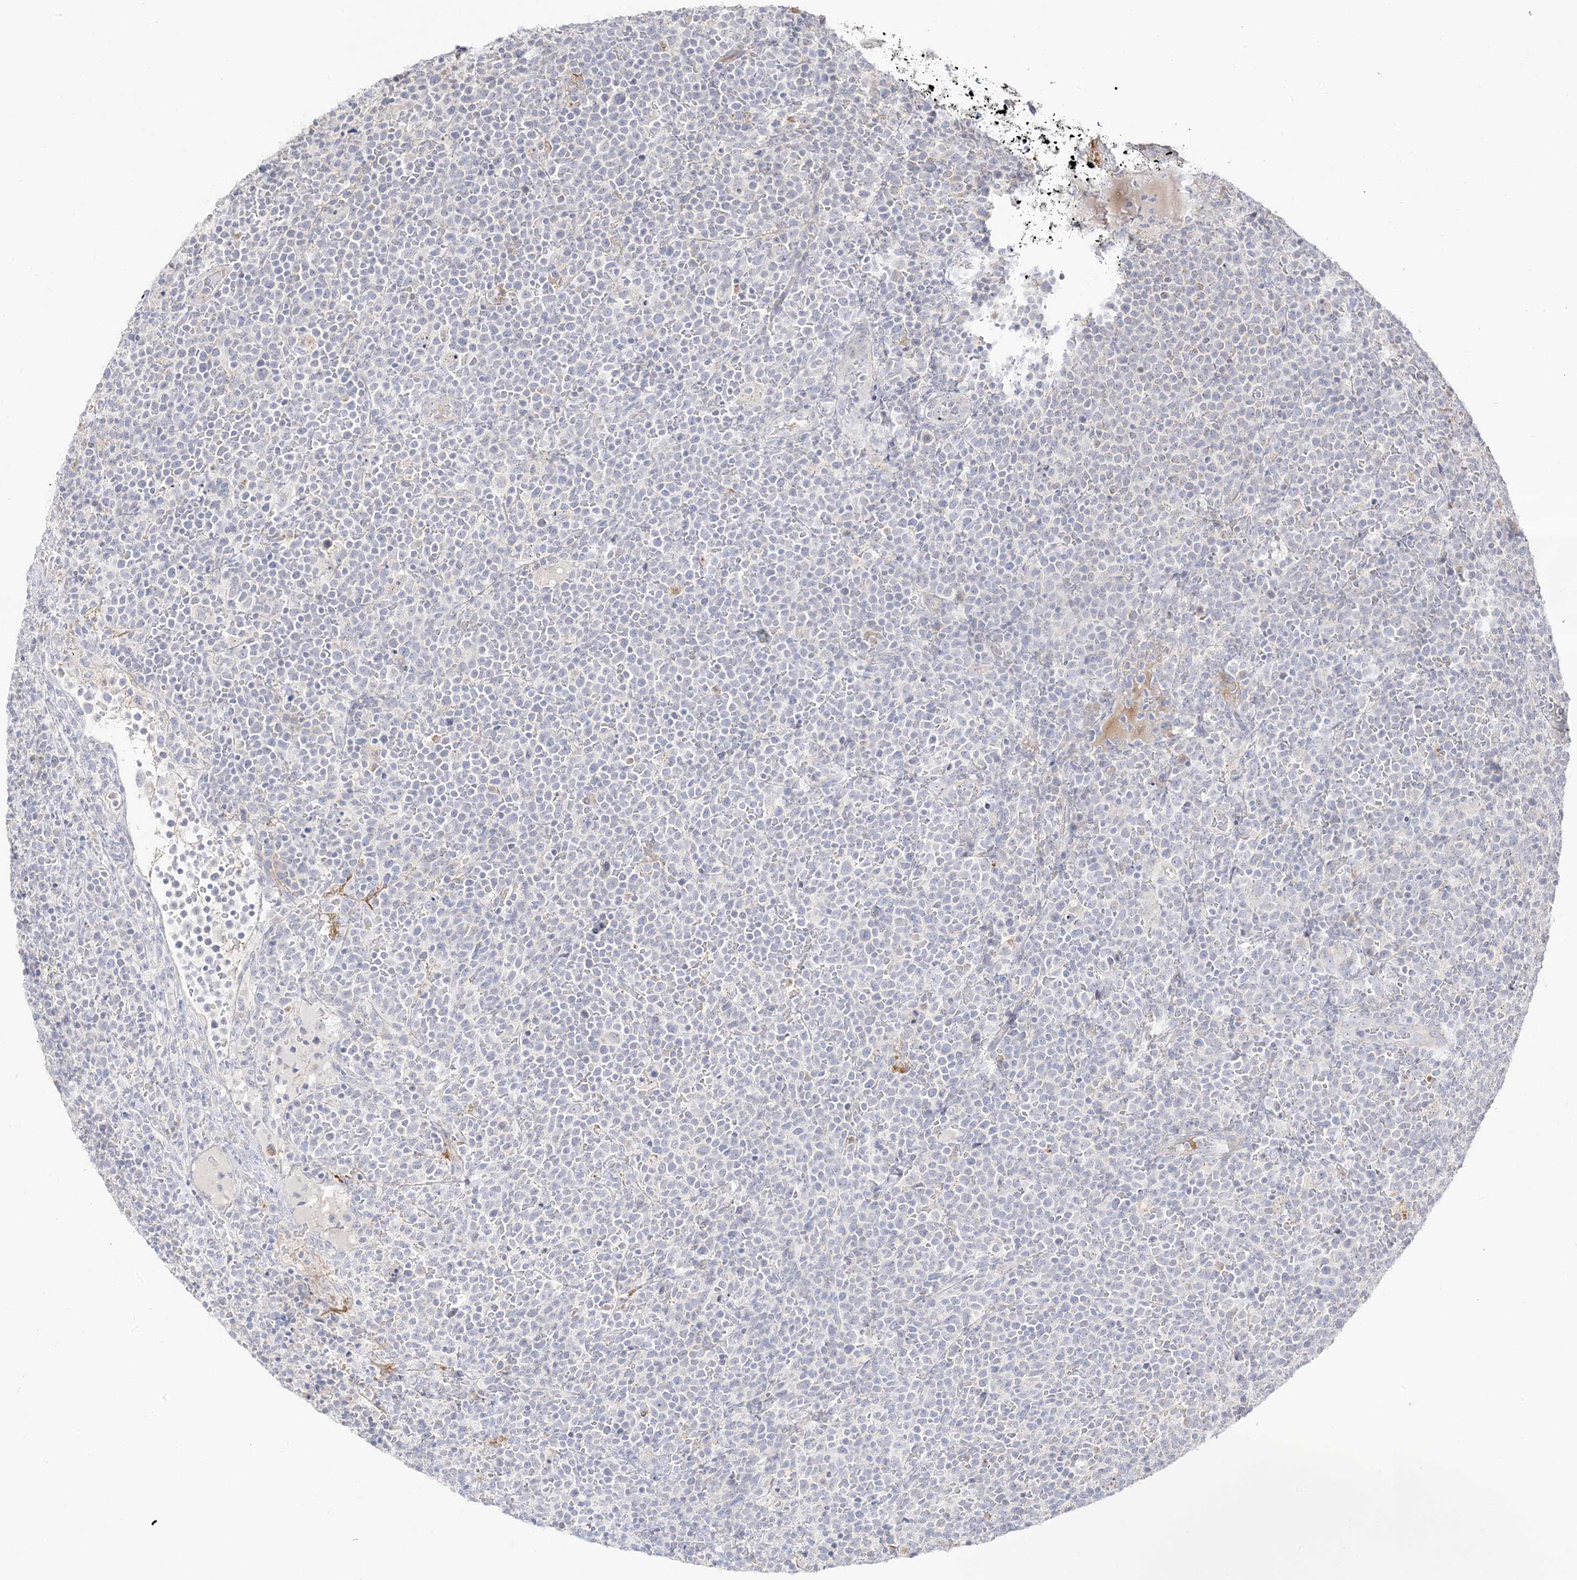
{"staining": {"intensity": "negative", "quantity": "none", "location": "none"}, "tissue": "lymphoma", "cell_type": "Tumor cells", "image_type": "cancer", "snomed": [{"axis": "morphology", "description": "Malignant lymphoma, non-Hodgkin's type, High grade"}, {"axis": "topography", "description": "Lymph node"}], "caption": "Lymphoma stained for a protein using immunohistochemistry (IHC) displays no staining tumor cells.", "gene": "TRANK1", "patient": {"sex": "male", "age": 61}}